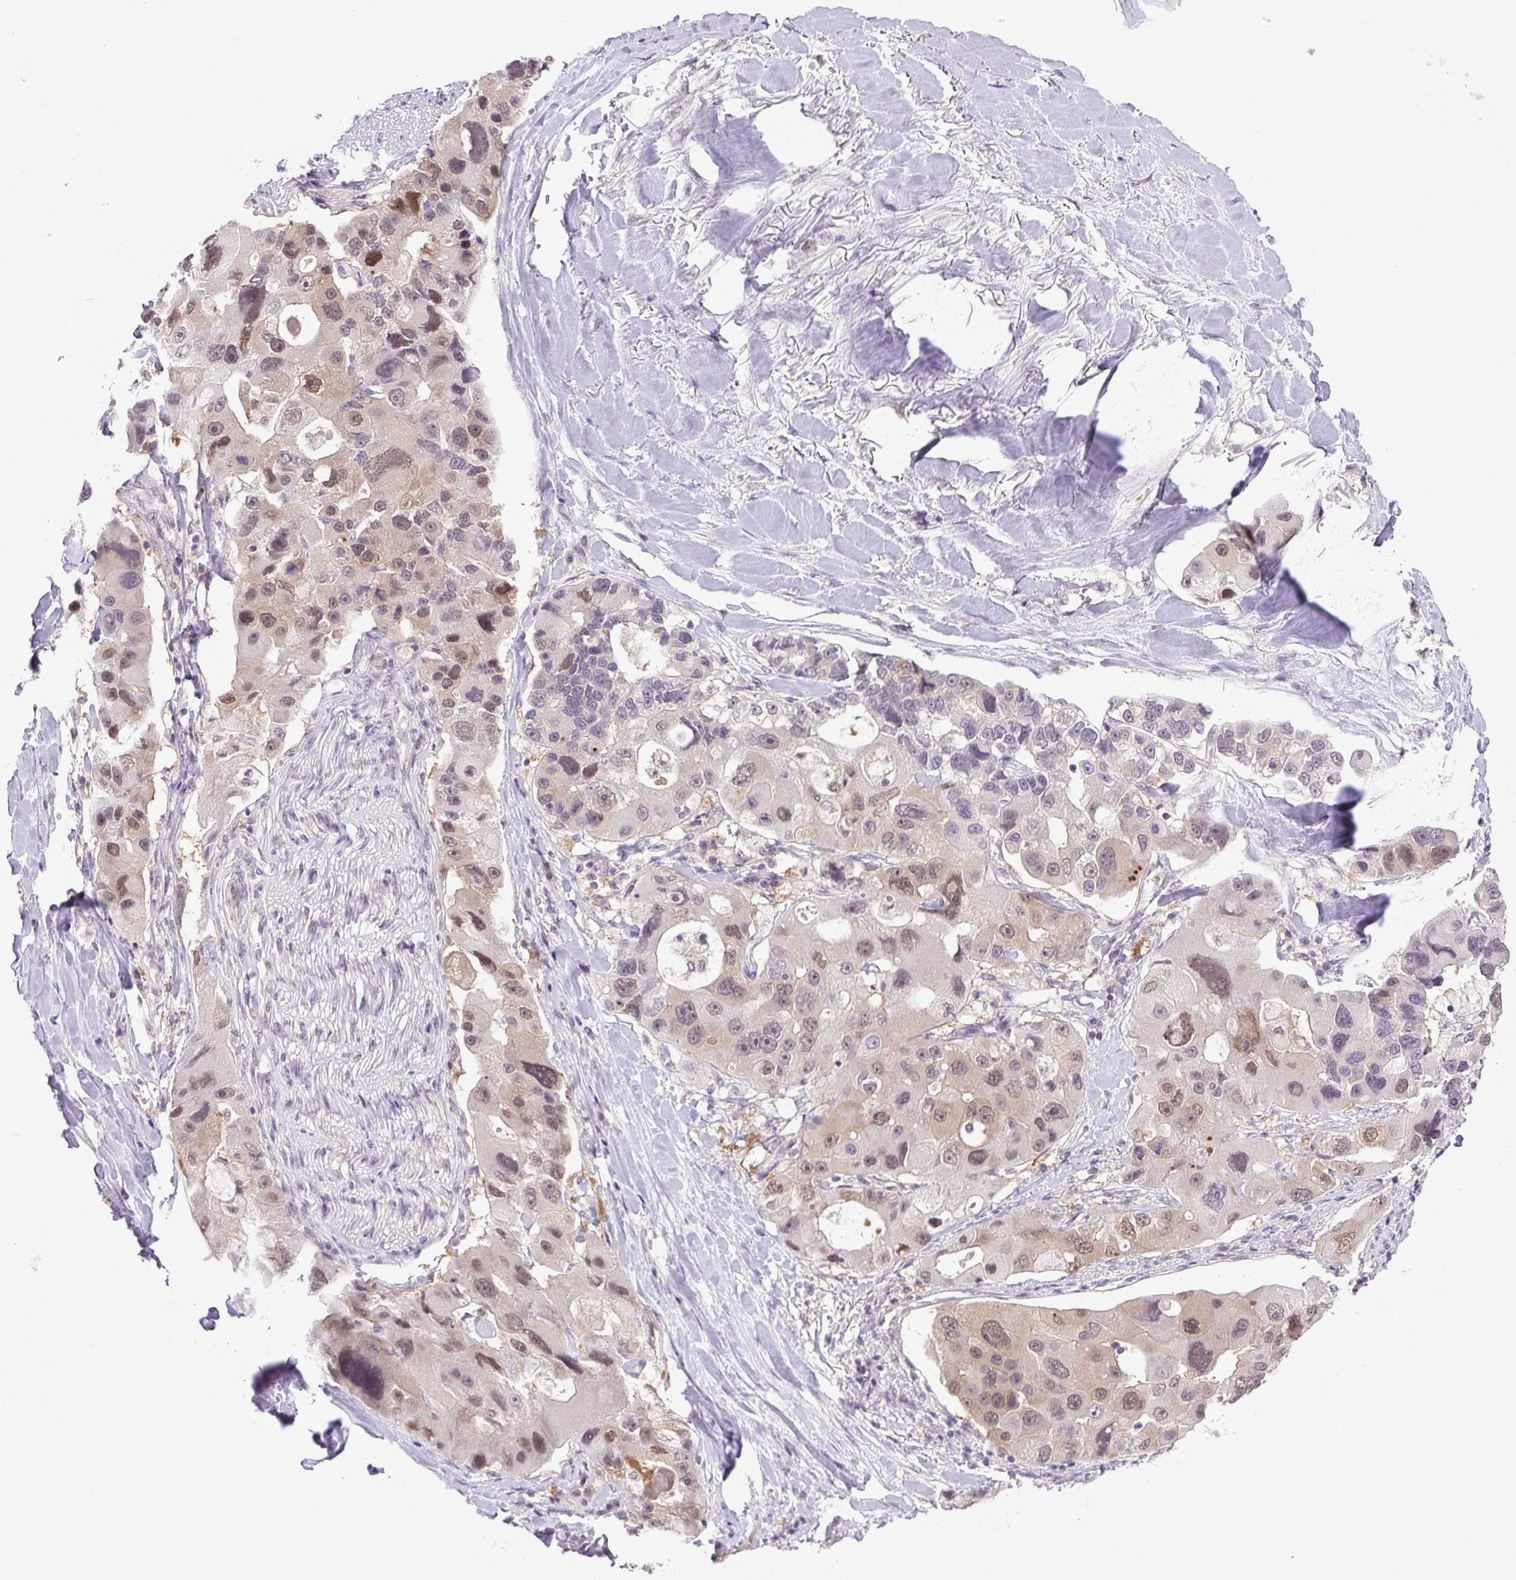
{"staining": {"intensity": "weak", "quantity": "25%-75%", "location": "nuclear"}, "tissue": "lung cancer", "cell_type": "Tumor cells", "image_type": "cancer", "snomed": [{"axis": "morphology", "description": "Adenocarcinoma, NOS"}, {"axis": "topography", "description": "Lung"}], "caption": "Weak nuclear positivity for a protein is present in approximately 25%-75% of tumor cells of adenocarcinoma (lung) using immunohistochemistry.", "gene": "SGTA", "patient": {"sex": "female", "age": 54}}